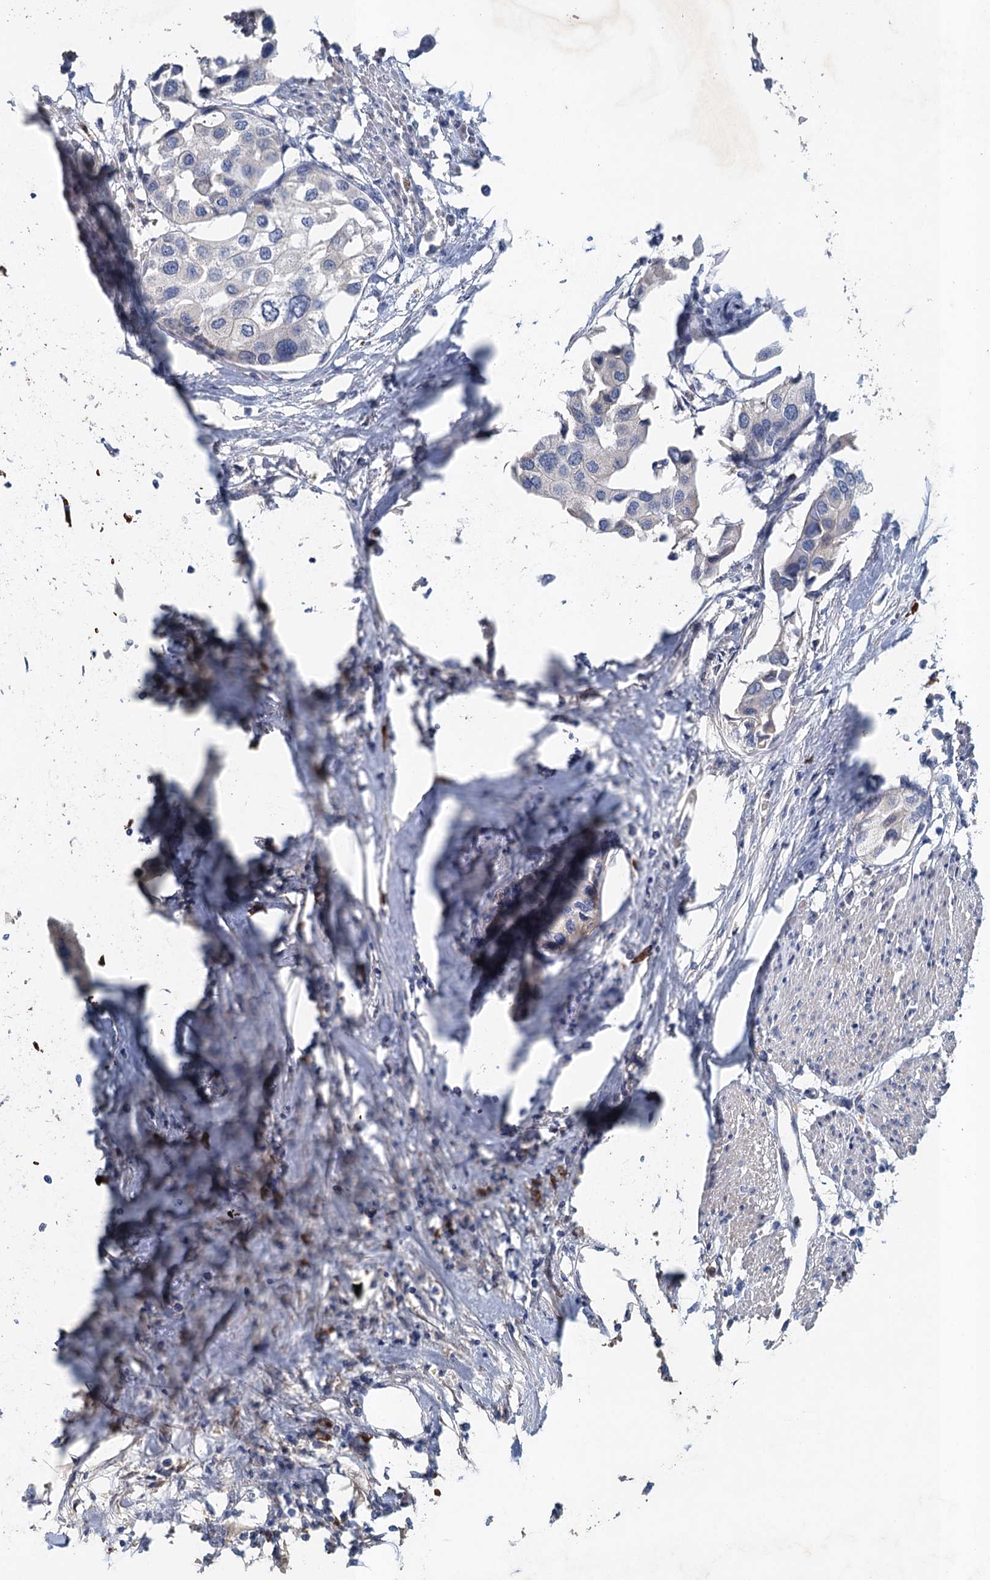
{"staining": {"intensity": "negative", "quantity": "none", "location": "none"}, "tissue": "urothelial cancer", "cell_type": "Tumor cells", "image_type": "cancer", "snomed": [{"axis": "morphology", "description": "Urothelial carcinoma, High grade"}, {"axis": "topography", "description": "Urinary bladder"}], "caption": "IHC micrograph of human urothelial carcinoma (high-grade) stained for a protein (brown), which displays no positivity in tumor cells.", "gene": "TPCN1", "patient": {"sex": "male", "age": 64}}